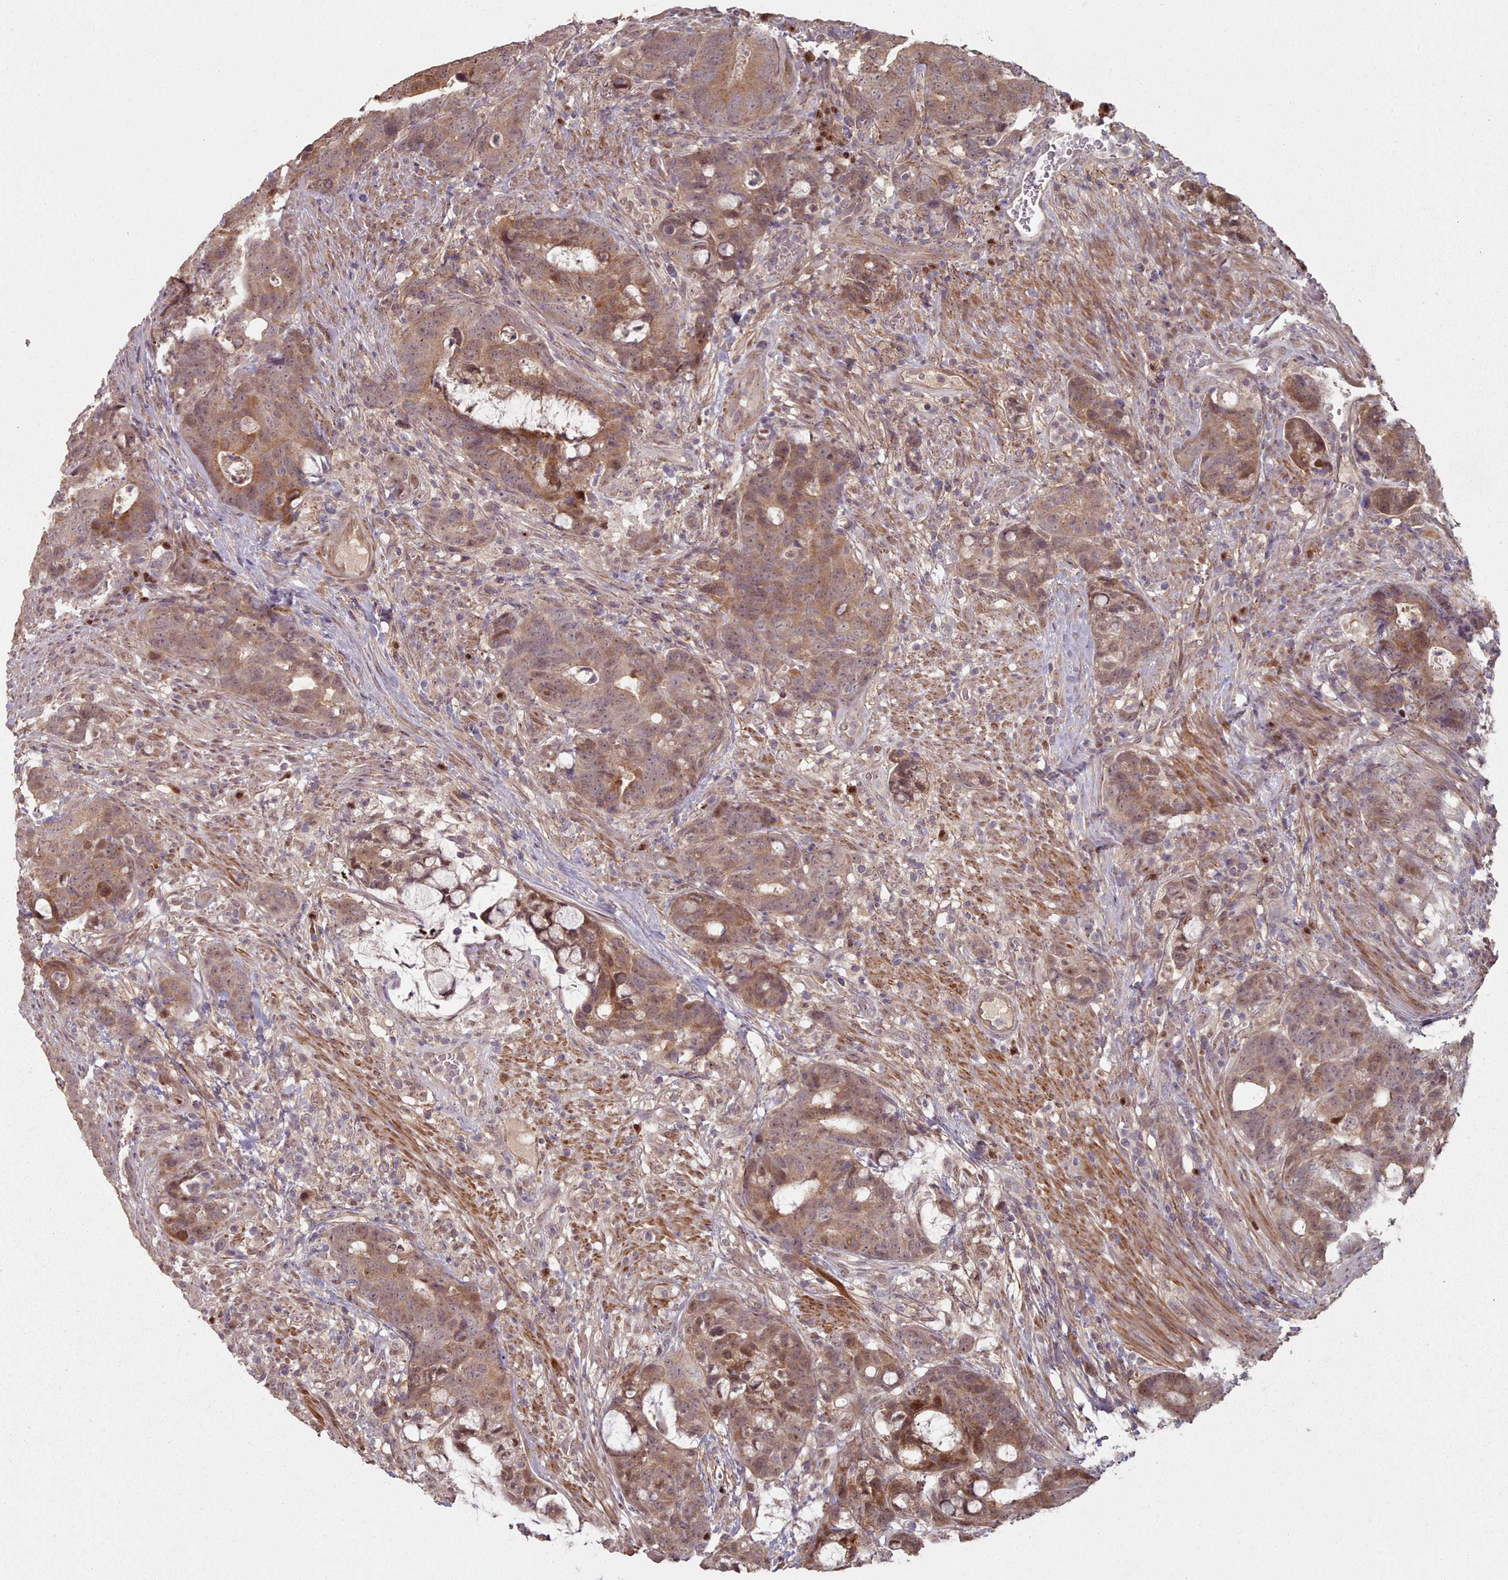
{"staining": {"intensity": "moderate", "quantity": "25%-75%", "location": "cytoplasmic/membranous,nuclear"}, "tissue": "colorectal cancer", "cell_type": "Tumor cells", "image_type": "cancer", "snomed": [{"axis": "morphology", "description": "Adenocarcinoma, NOS"}, {"axis": "topography", "description": "Colon"}], "caption": "Colorectal adenocarcinoma stained for a protein demonstrates moderate cytoplasmic/membranous and nuclear positivity in tumor cells. (Stains: DAB (3,3'-diaminobenzidine) in brown, nuclei in blue, Microscopy: brightfield microscopy at high magnification).", "gene": "ERCC6L", "patient": {"sex": "female", "age": 82}}